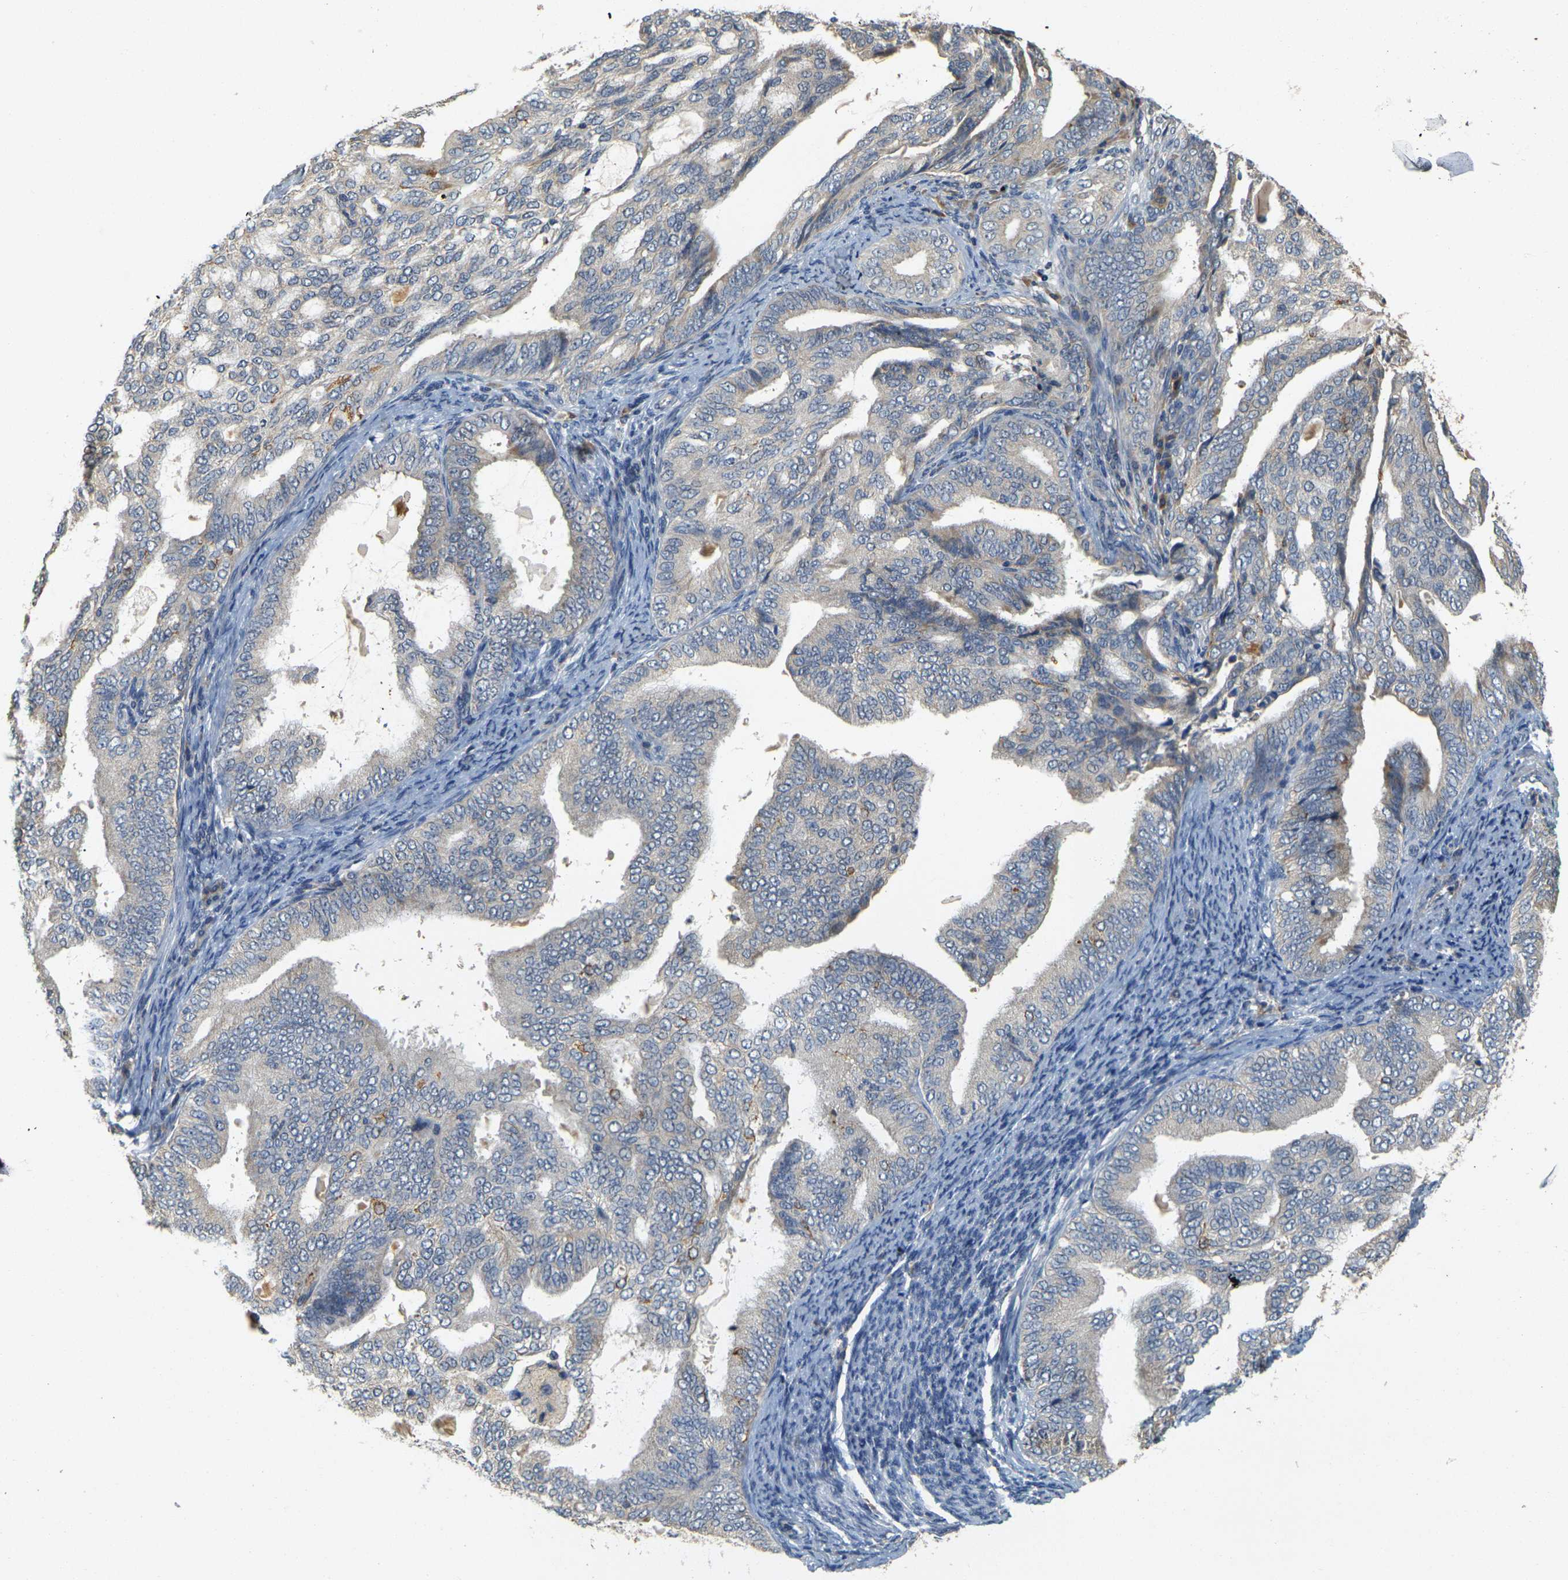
{"staining": {"intensity": "negative", "quantity": "none", "location": "none"}, "tissue": "endometrial cancer", "cell_type": "Tumor cells", "image_type": "cancer", "snomed": [{"axis": "morphology", "description": "Adenocarcinoma, NOS"}, {"axis": "topography", "description": "Endometrium"}], "caption": "Photomicrograph shows no significant protein staining in tumor cells of adenocarcinoma (endometrial).", "gene": "GDAP1", "patient": {"sex": "female", "age": 58}}